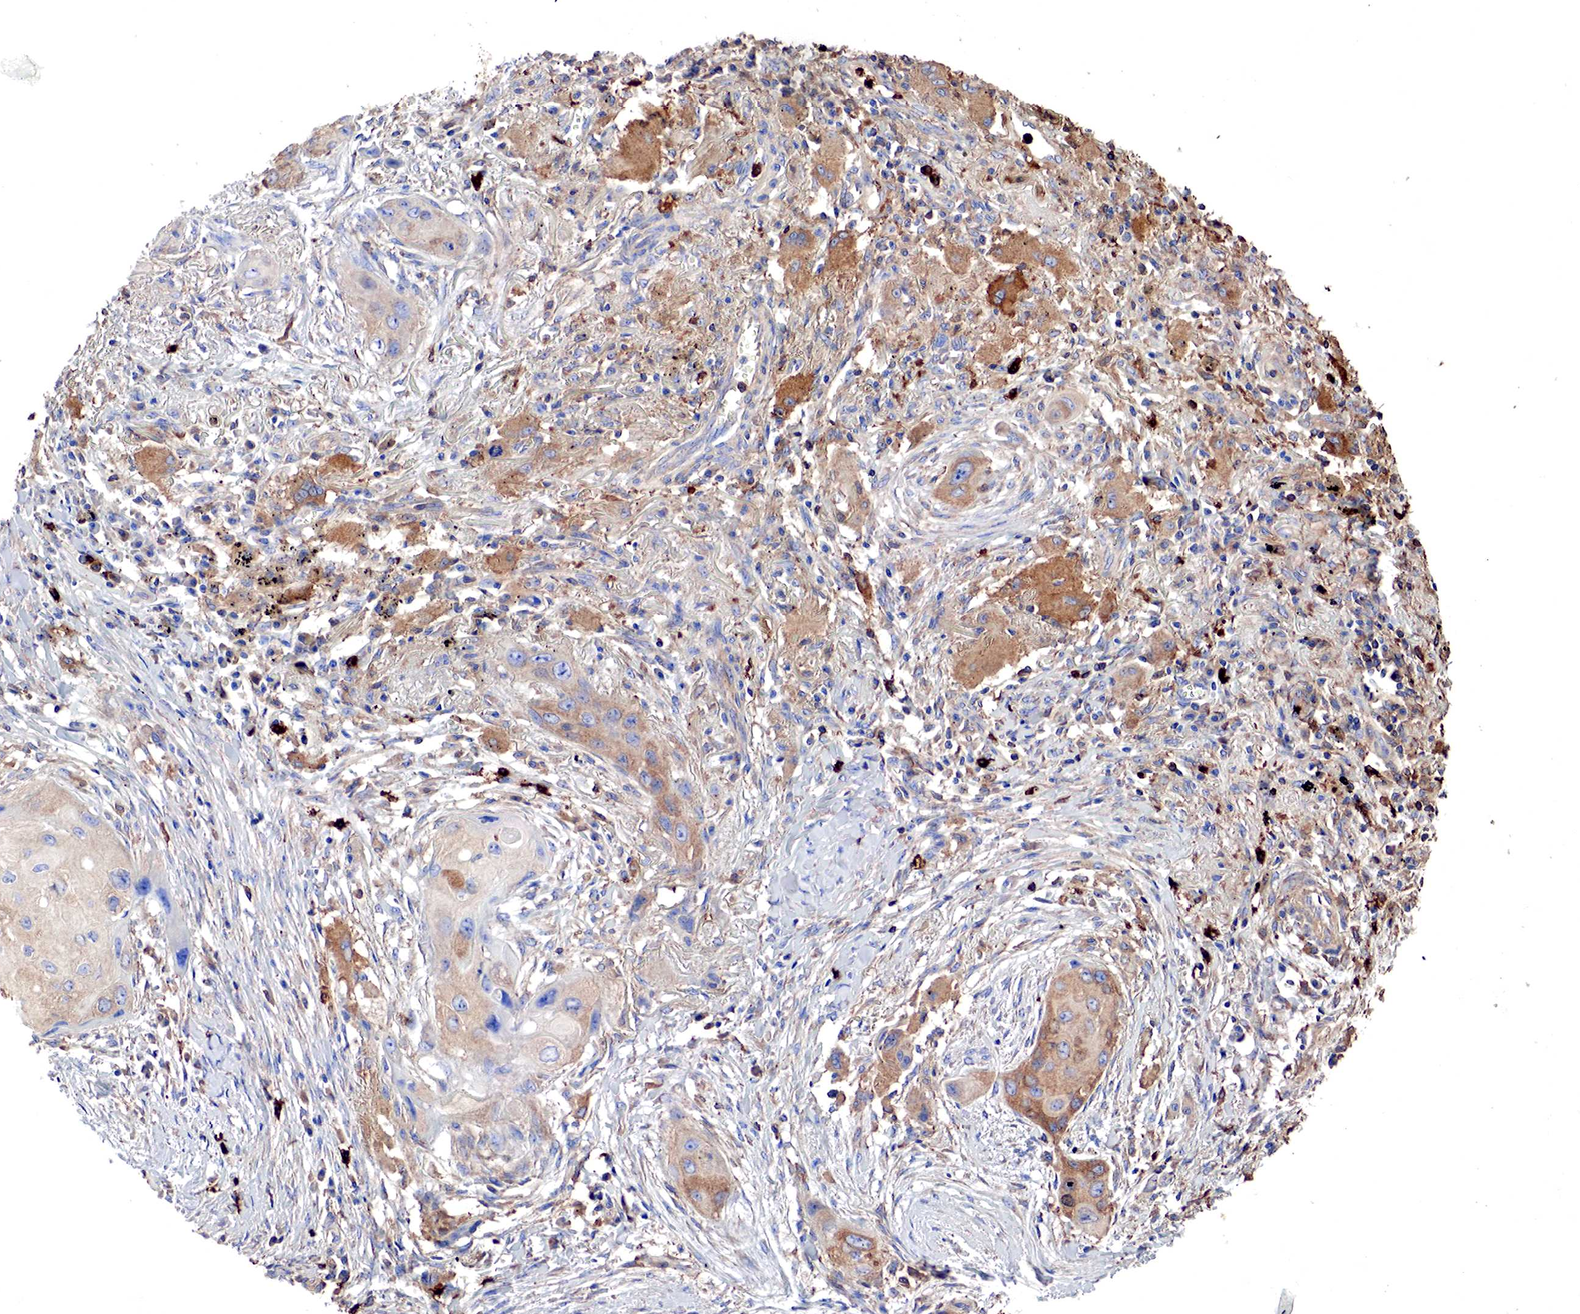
{"staining": {"intensity": "weak", "quantity": "25%-75%", "location": "cytoplasmic/membranous"}, "tissue": "lung cancer", "cell_type": "Tumor cells", "image_type": "cancer", "snomed": [{"axis": "morphology", "description": "Squamous cell carcinoma, NOS"}, {"axis": "topography", "description": "Lung"}], "caption": "Immunohistochemistry micrograph of neoplastic tissue: lung cancer (squamous cell carcinoma) stained using immunohistochemistry demonstrates low levels of weak protein expression localized specifically in the cytoplasmic/membranous of tumor cells, appearing as a cytoplasmic/membranous brown color.", "gene": "G6PD", "patient": {"sex": "male", "age": 71}}